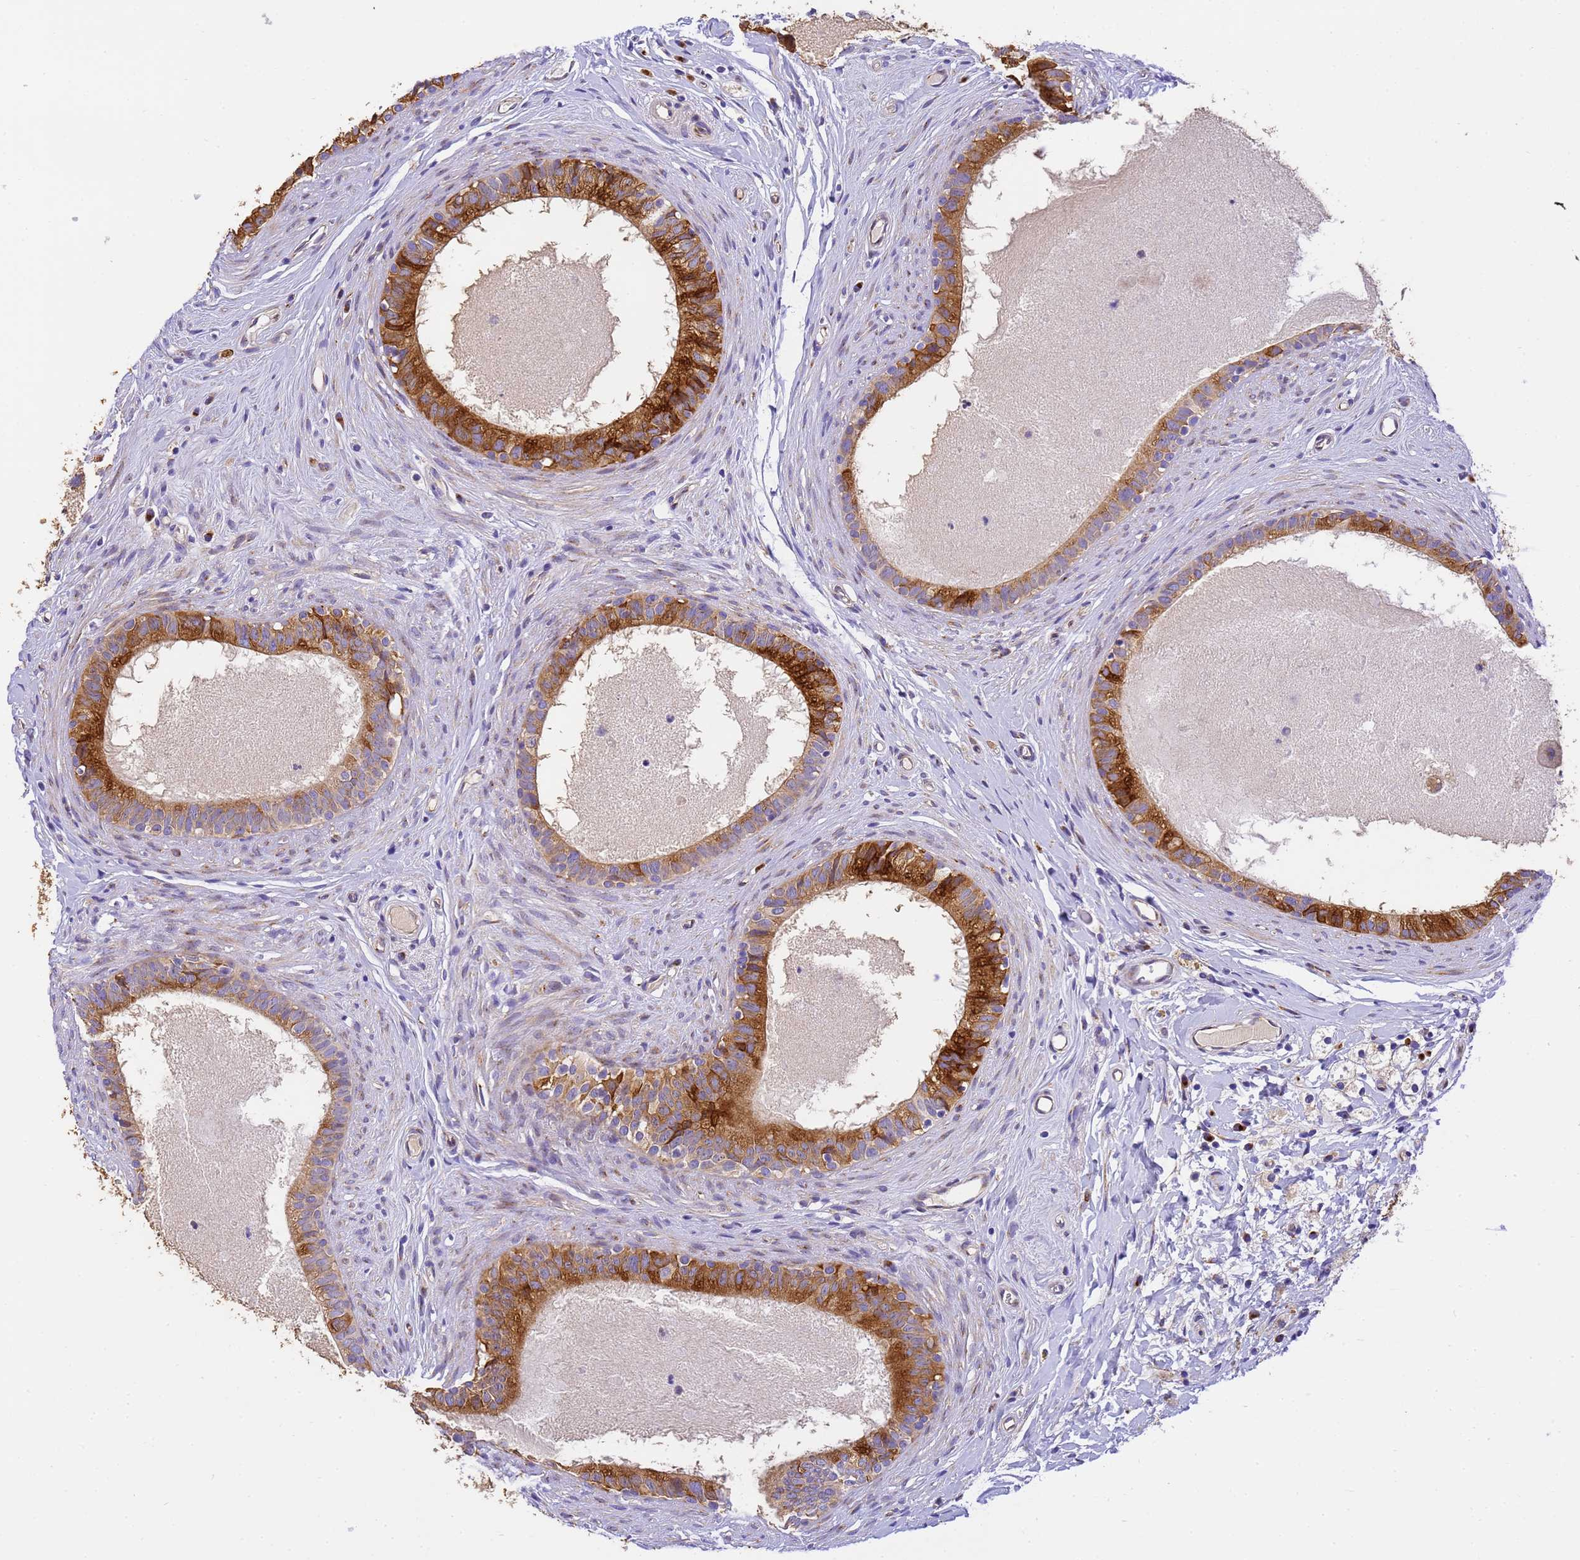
{"staining": {"intensity": "strong", "quantity": ">75%", "location": "cytoplasmic/membranous"}, "tissue": "epididymis", "cell_type": "Glandular cells", "image_type": "normal", "snomed": [{"axis": "morphology", "description": "Normal tissue, NOS"}, {"axis": "topography", "description": "Epididymis"}], "caption": "An immunohistochemistry (IHC) micrograph of benign tissue is shown. Protein staining in brown highlights strong cytoplasmic/membranous positivity in epididymis within glandular cells.", "gene": "RHBDD3", "patient": {"sex": "male", "age": 80}}